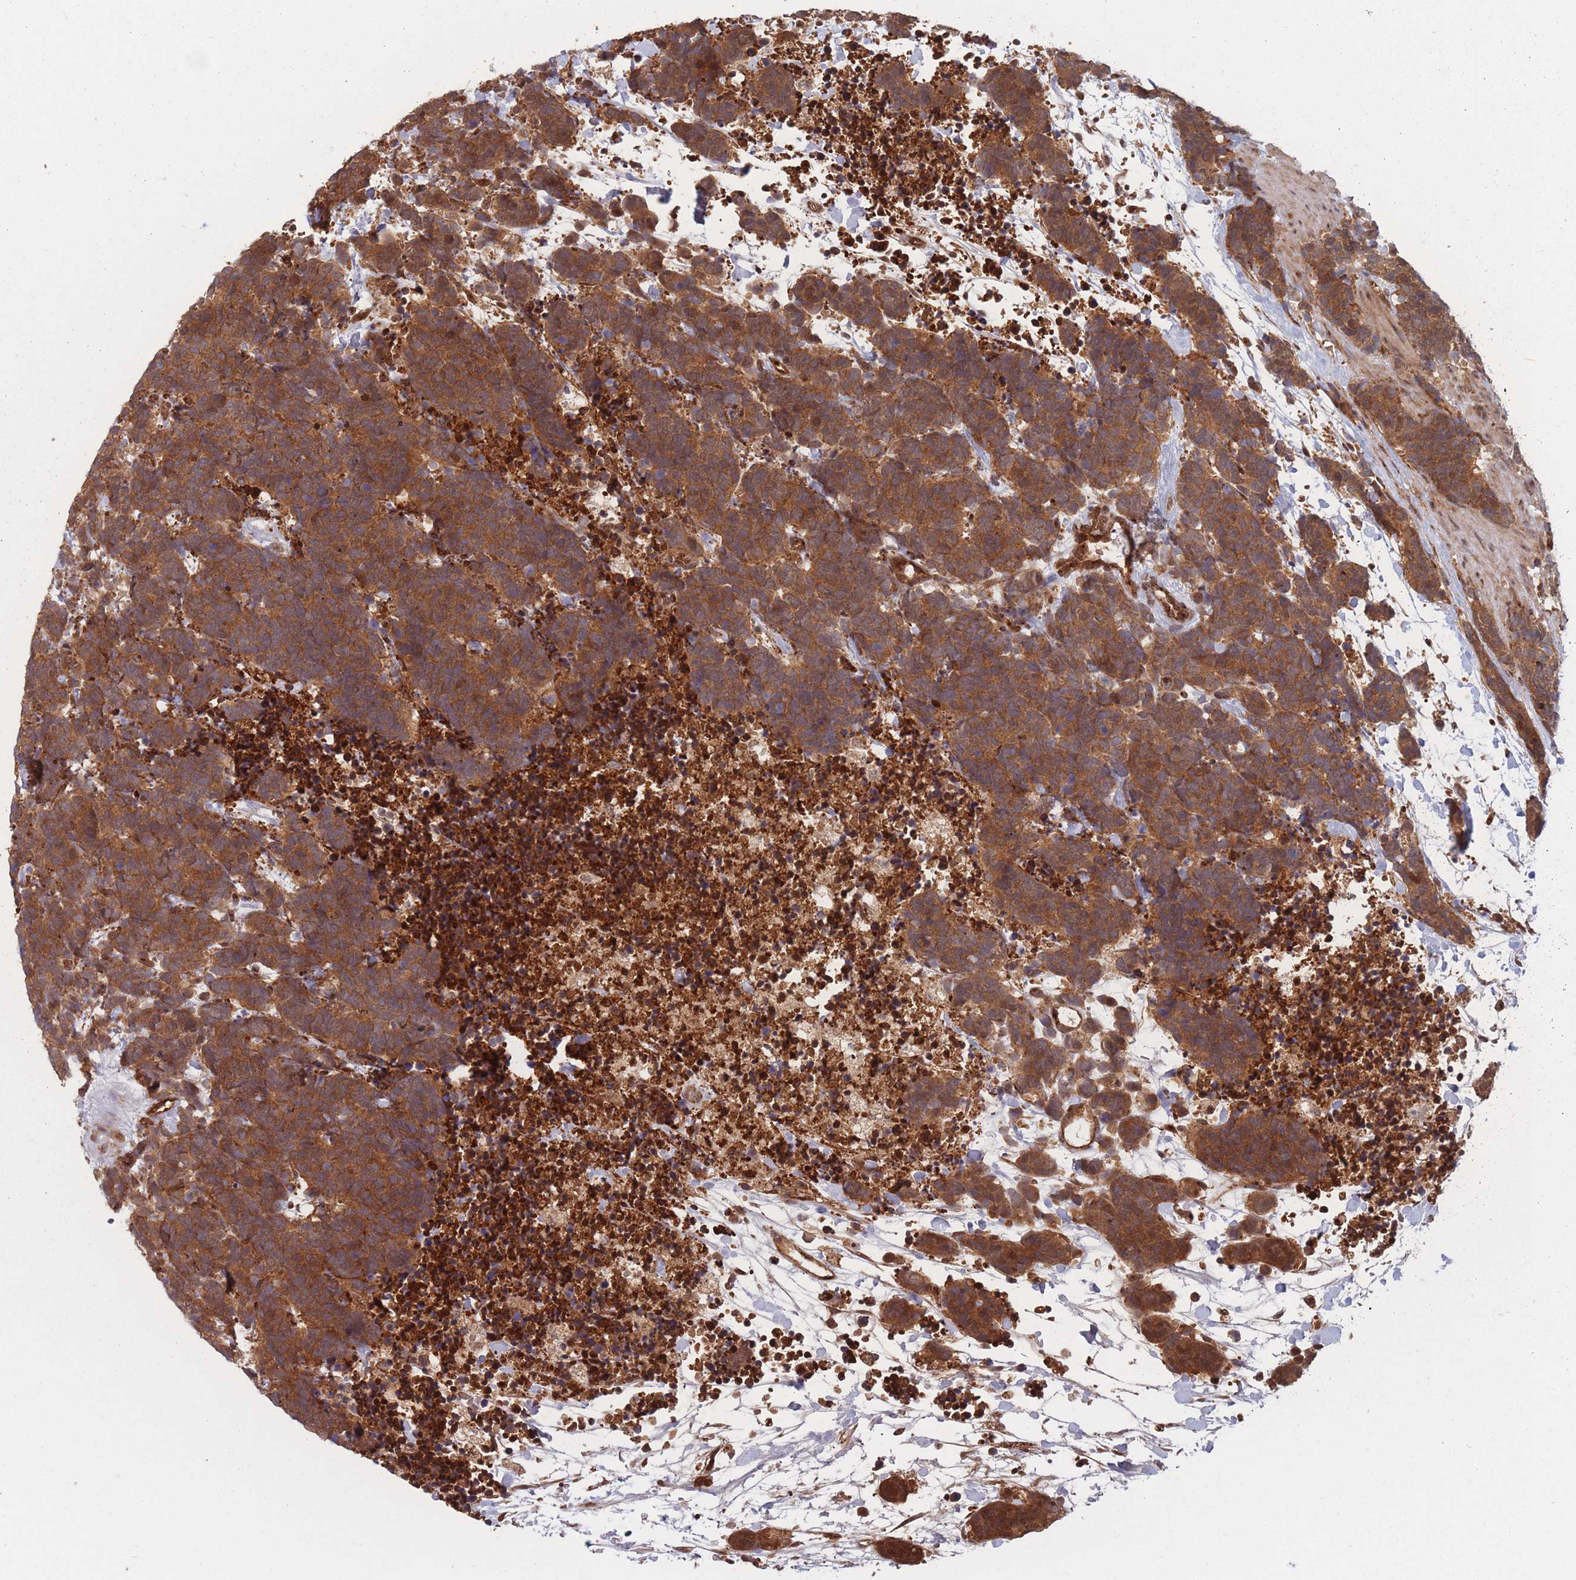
{"staining": {"intensity": "moderate", "quantity": ">75%", "location": "cytoplasmic/membranous"}, "tissue": "carcinoid", "cell_type": "Tumor cells", "image_type": "cancer", "snomed": [{"axis": "morphology", "description": "Carcinoma, NOS"}, {"axis": "morphology", "description": "Carcinoid, malignant, NOS"}, {"axis": "topography", "description": "Prostate"}], "caption": "This image exhibits IHC staining of human carcinoid, with medium moderate cytoplasmic/membranous positivity in about >75% of tumor cells.", "gene": "PODXL2", "patient": {"sex": "male", "age": 57}}